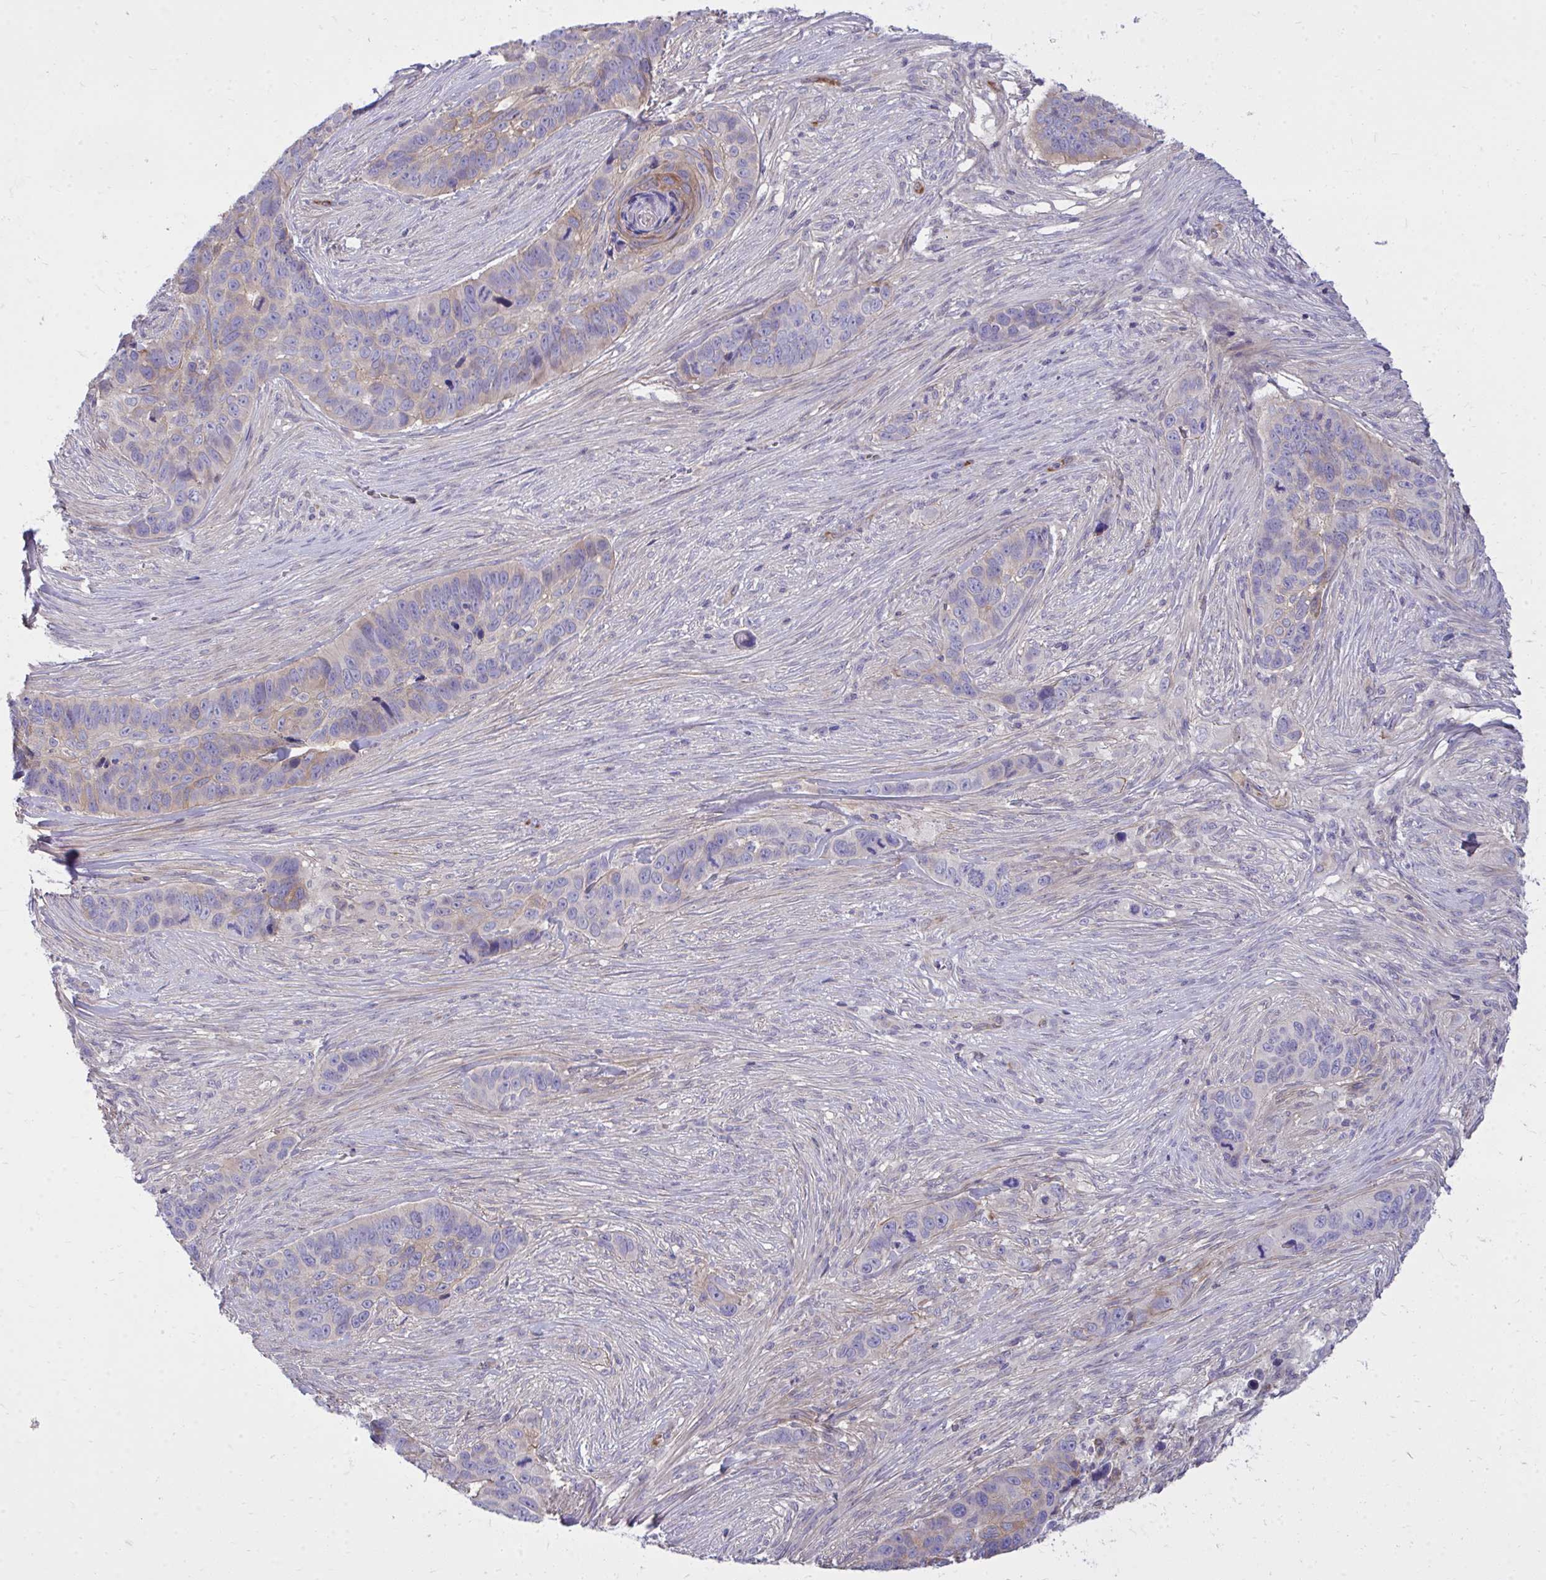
{"staining": {"intensity": "weak", "quantity": "<25%", "location": "cytoplasmic/membranous"}, "tissue": "skin cancer", "cell_type": "Tumor cells", "image_type": "cancer", "snomed": [{"axis": "morphology", "description": "Basal cell carcinoma"}, {"axis": "topography", "description": "Skin"}], "caption": "Photomicrograph shows no significant protein positivity in tumor cells of skin cancer (basal cell carcinoma).", "gene": "TP53I11", "patient": {"sex": "female", "age": 82}}